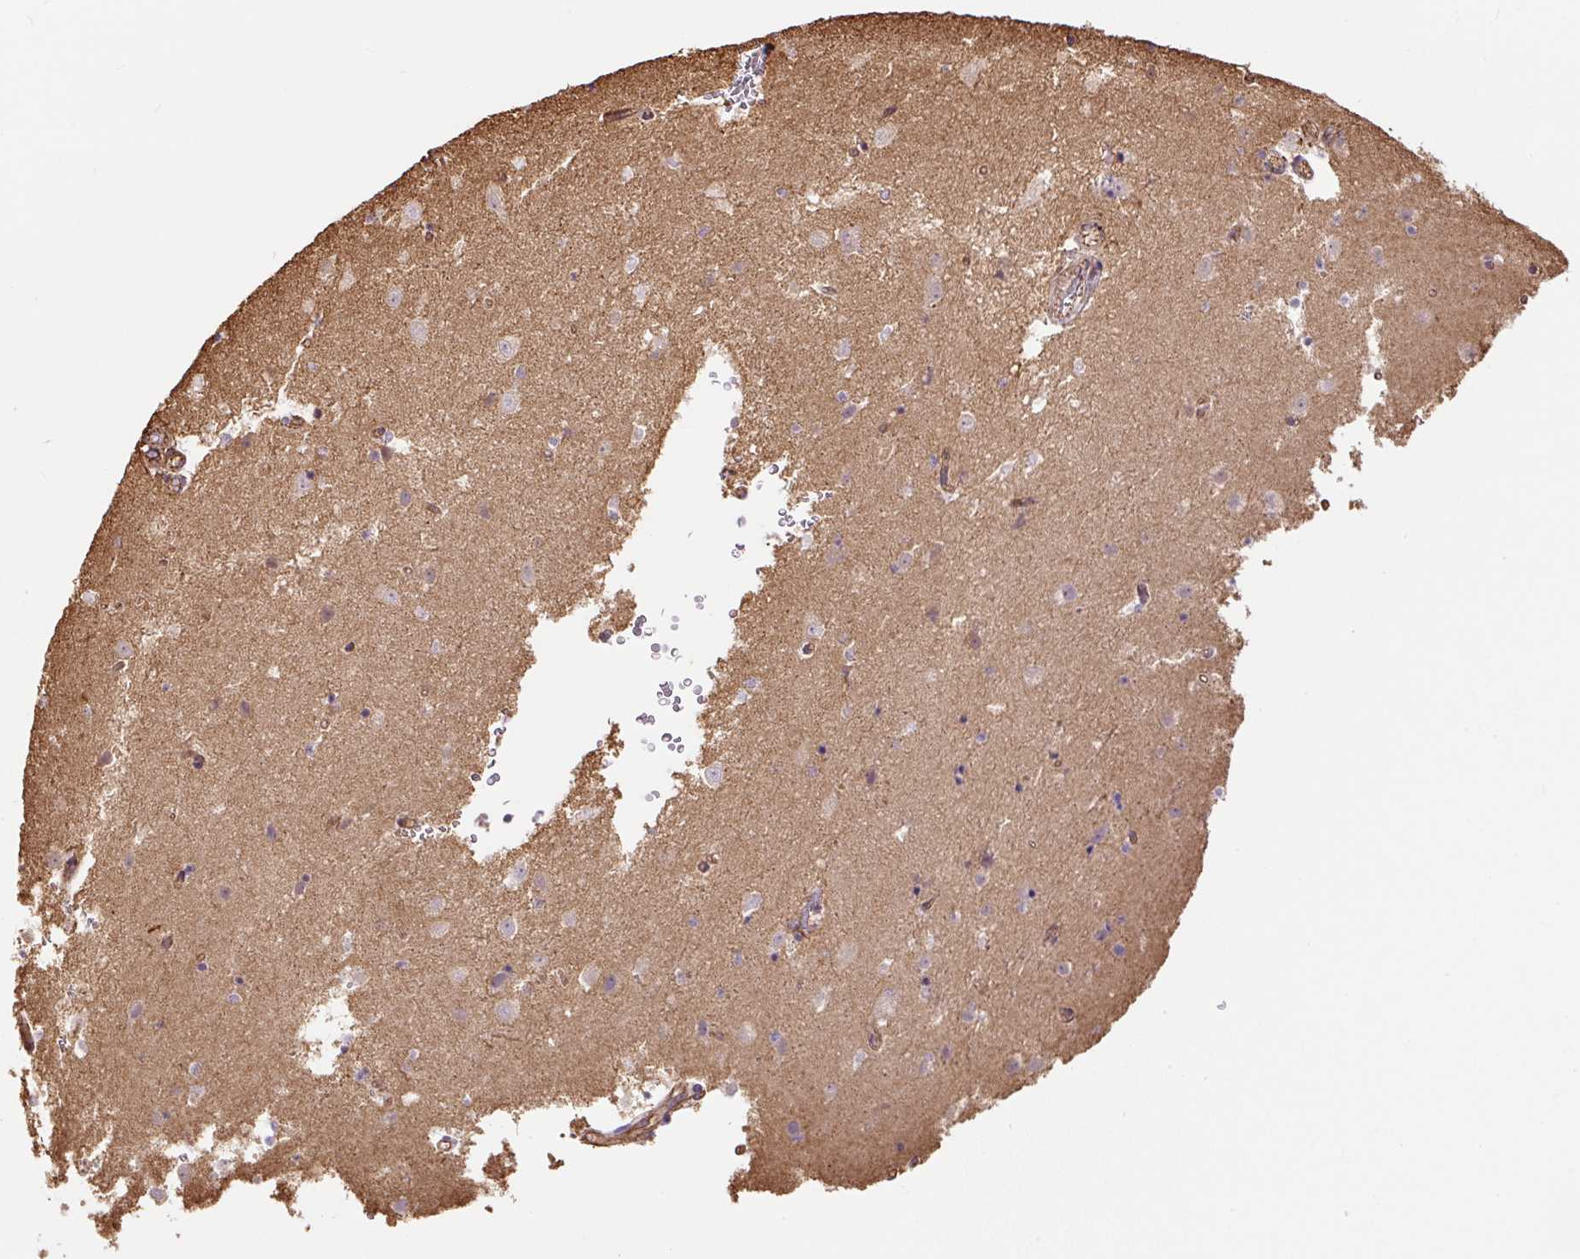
{"staining": {"intensity": "negative", "quantity": "none", "location": "none"}, "tissue": "caudate", "cell_type": "Glial cells", "image_type": "normal", "snomed": [{"axis": "morphology", "description": "Normal tissue, NOS"}, {"axis": "topography", "description": "Lateral ventricle wall"}], "caption": "Immunohistochemistry photomicrograph of unremarkable caudate: caudate stained with DAB displays no significant protein expression in glial cells. (DAB immunohistochemistry (IHC) with hematoxylin counter stain).", "gene": "B3GALT5", "patient": {"sex": "male", "age": 58}}